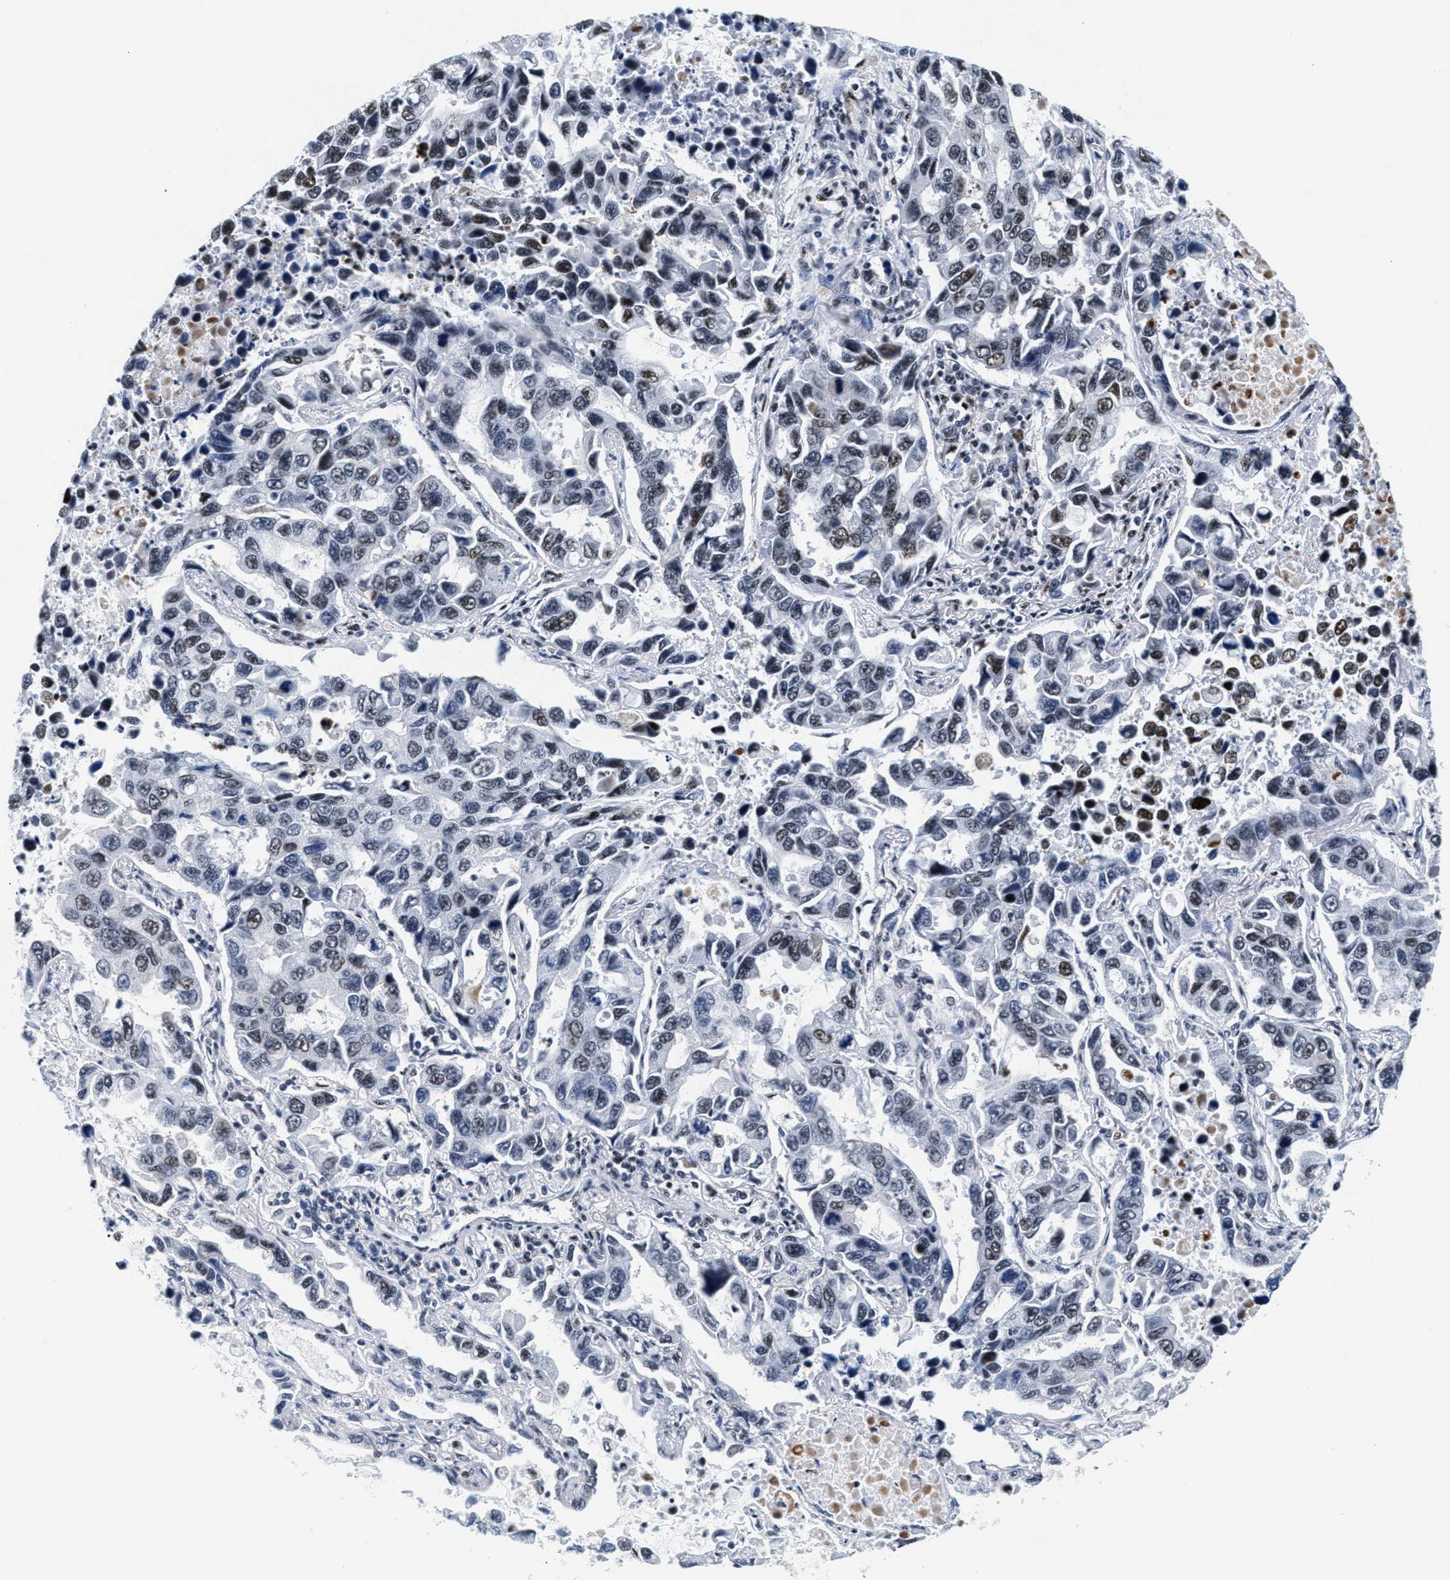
{"staining": {"intensity": "moderate", "quantity": "<25%", "location": "nuclear"}, "tissue": "lung cancer", "cell_type": "Tumor cells", "image_type": "cancer", "snomed": [{"axis": "morphology", "description": "Adenocarcinoma, NOS"}, {"axis": "topography", "description": "Lung"}], "caption": "Immunohistochemical staining of human adenocarcinoma (lung) shows moderate nuclear protein positivity in about <25% of tumor cells.", "gene": "RAD50", "patient": {"sex": "male", "age": 64}}